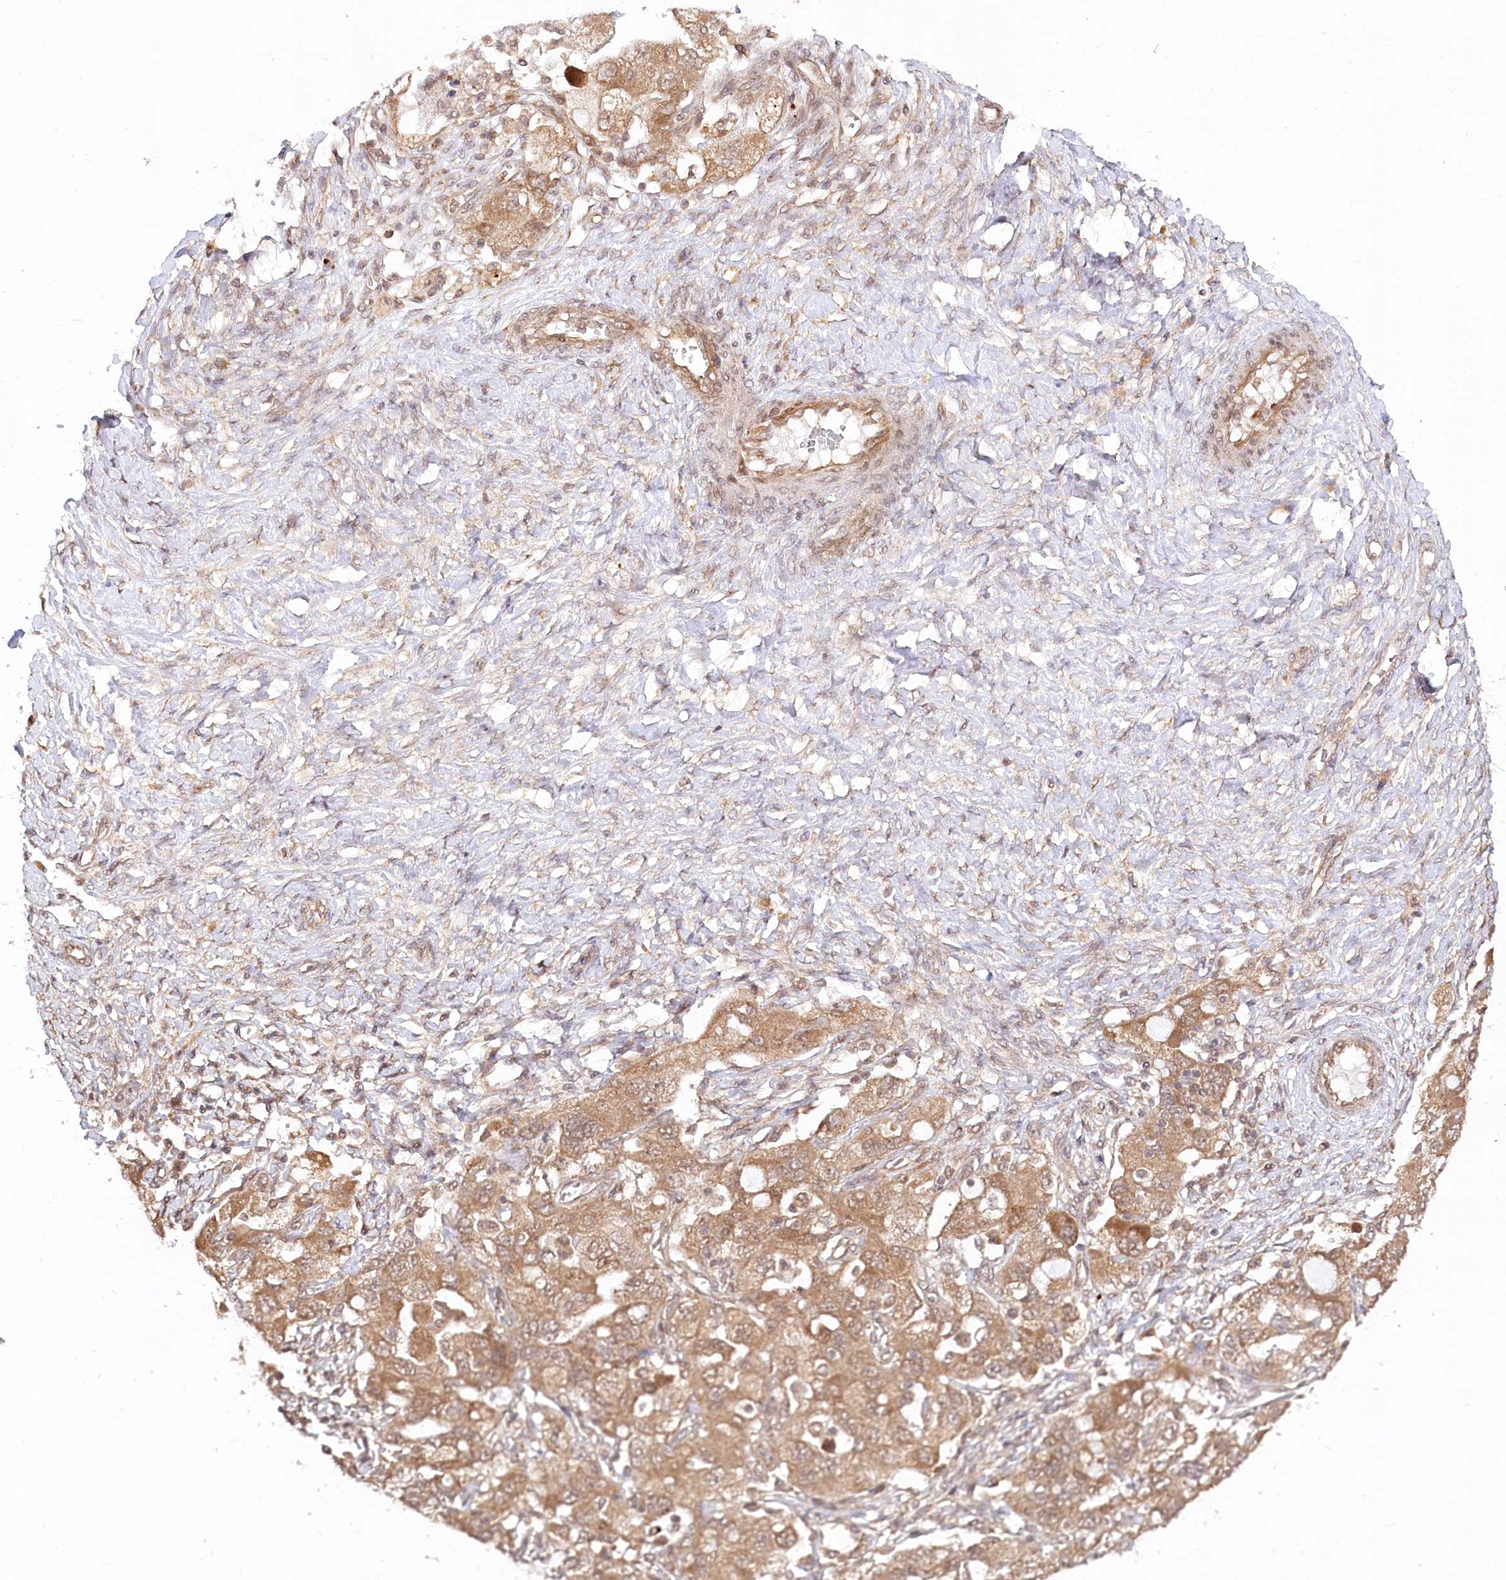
{"staining": {"intensity": "moderate", "quantity": ">75%", "location": "cytoplasmic/membranous"}, "tissue": "ovarian cancer", "cell_type": "Tumor cells", "image_type": "cancer", "snomed": [{"axis": "morphology", "description": "Carcinoma, NOS"}, {"axis": "morphology", "description": "Cystadenocarcinoma, serous, NOS"}, {"axis": "topography", "description": "Ovary"}], "caption": "Moderate cytoplasmic/membranous protein positivity is present in approximately >75% of tumor cells in ovarian cancer (carcinoma).", "gene": "CEP70", "patient": {"sex": "female", "age": 69}}